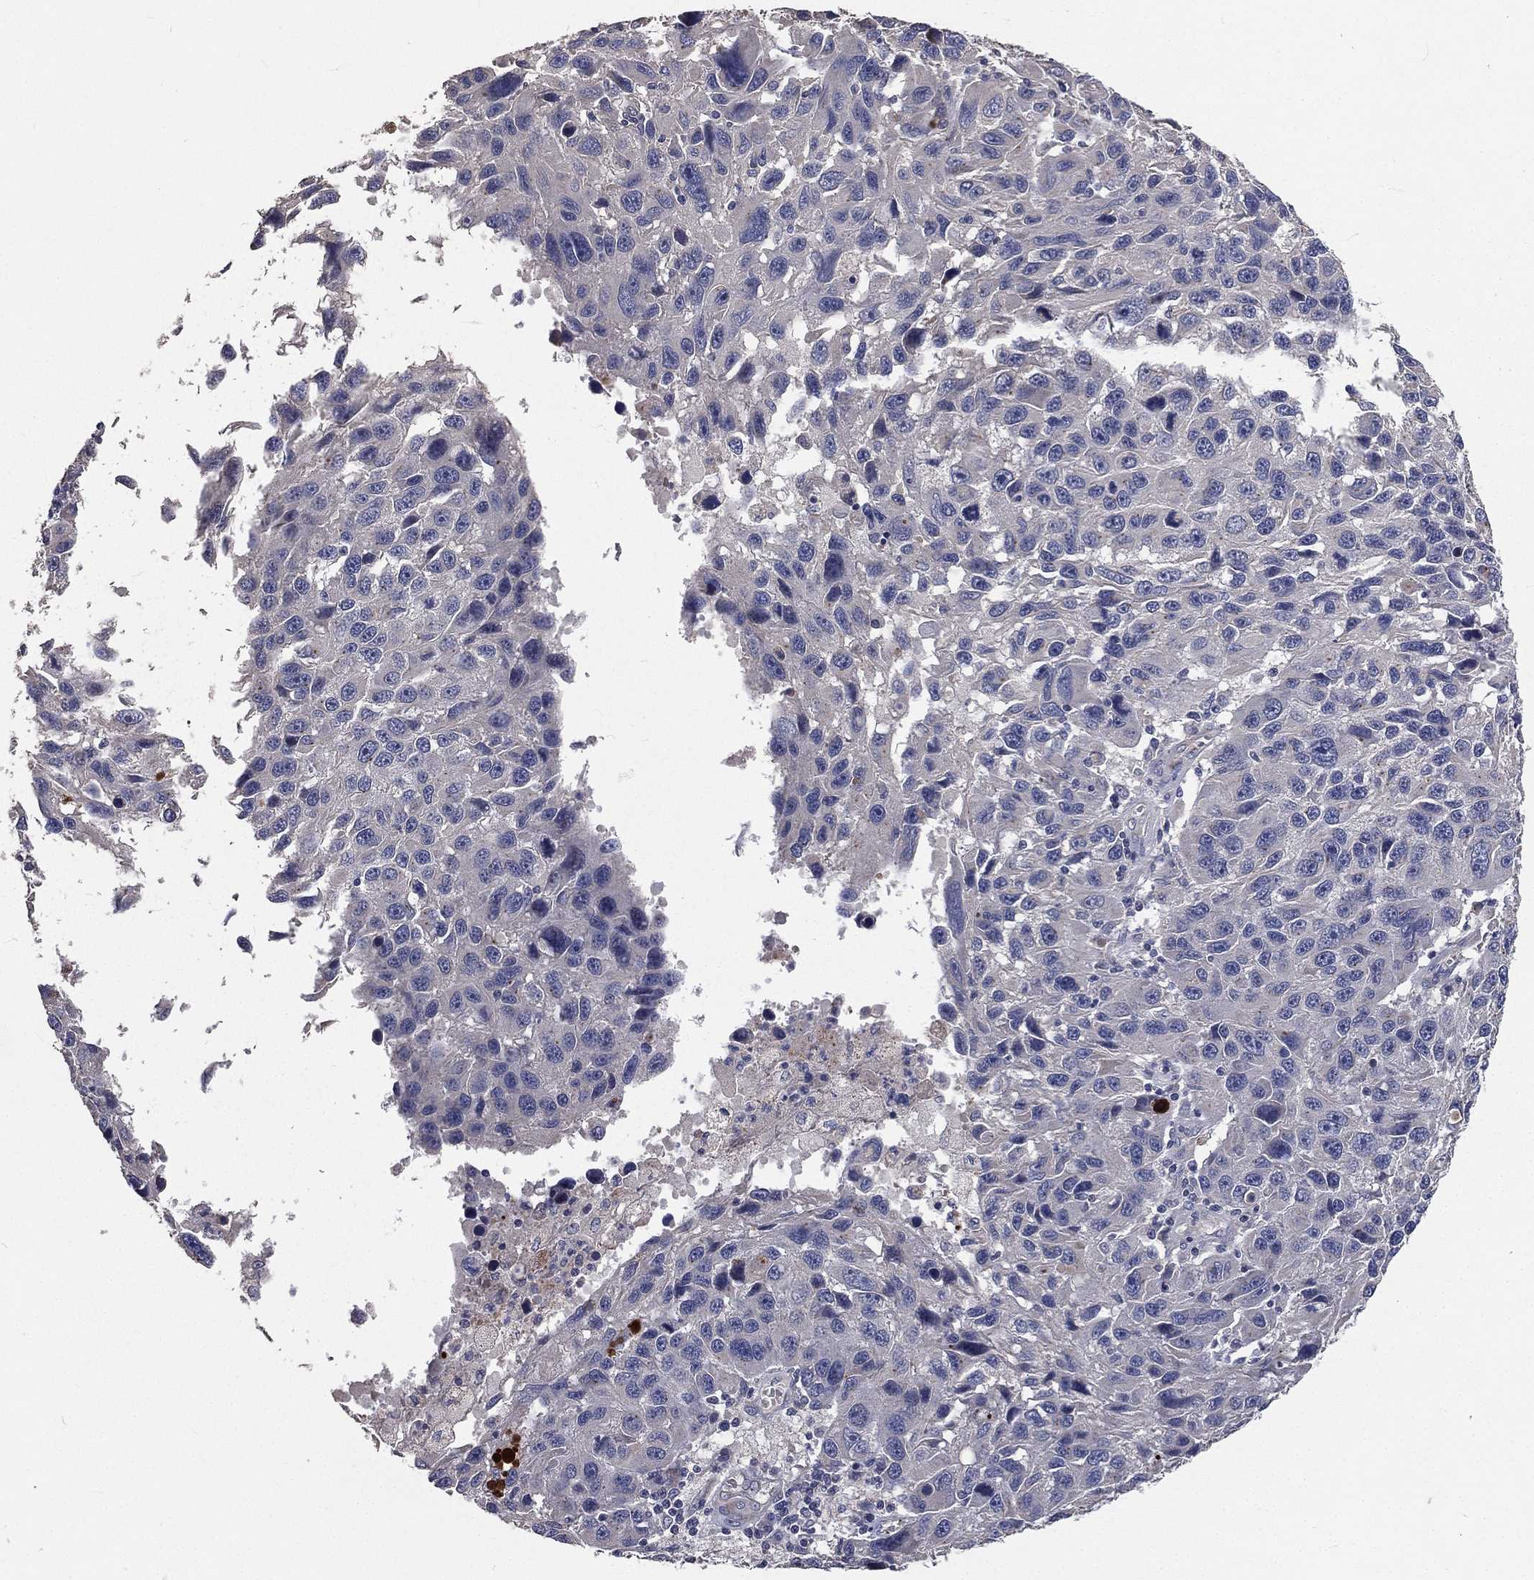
{"staining": {"intensity": "negative", "quantity": "none", "location": "none"}, "tissue": "melanoma", "cell_type": "Tumor cells", "image_type": "cancer", "snomed": [{"axis": "morphology", "description": "Malignant melanoma, NOS"}, {"axis": "topography", "description": "Skin"}], "caption": "A high-resolution micrograph shows IHC staining of malignant melanoma, which shows no significant staining in tumor cells.", "gene": "CROCC", "patient": {"sex": "male", "age": 53}}